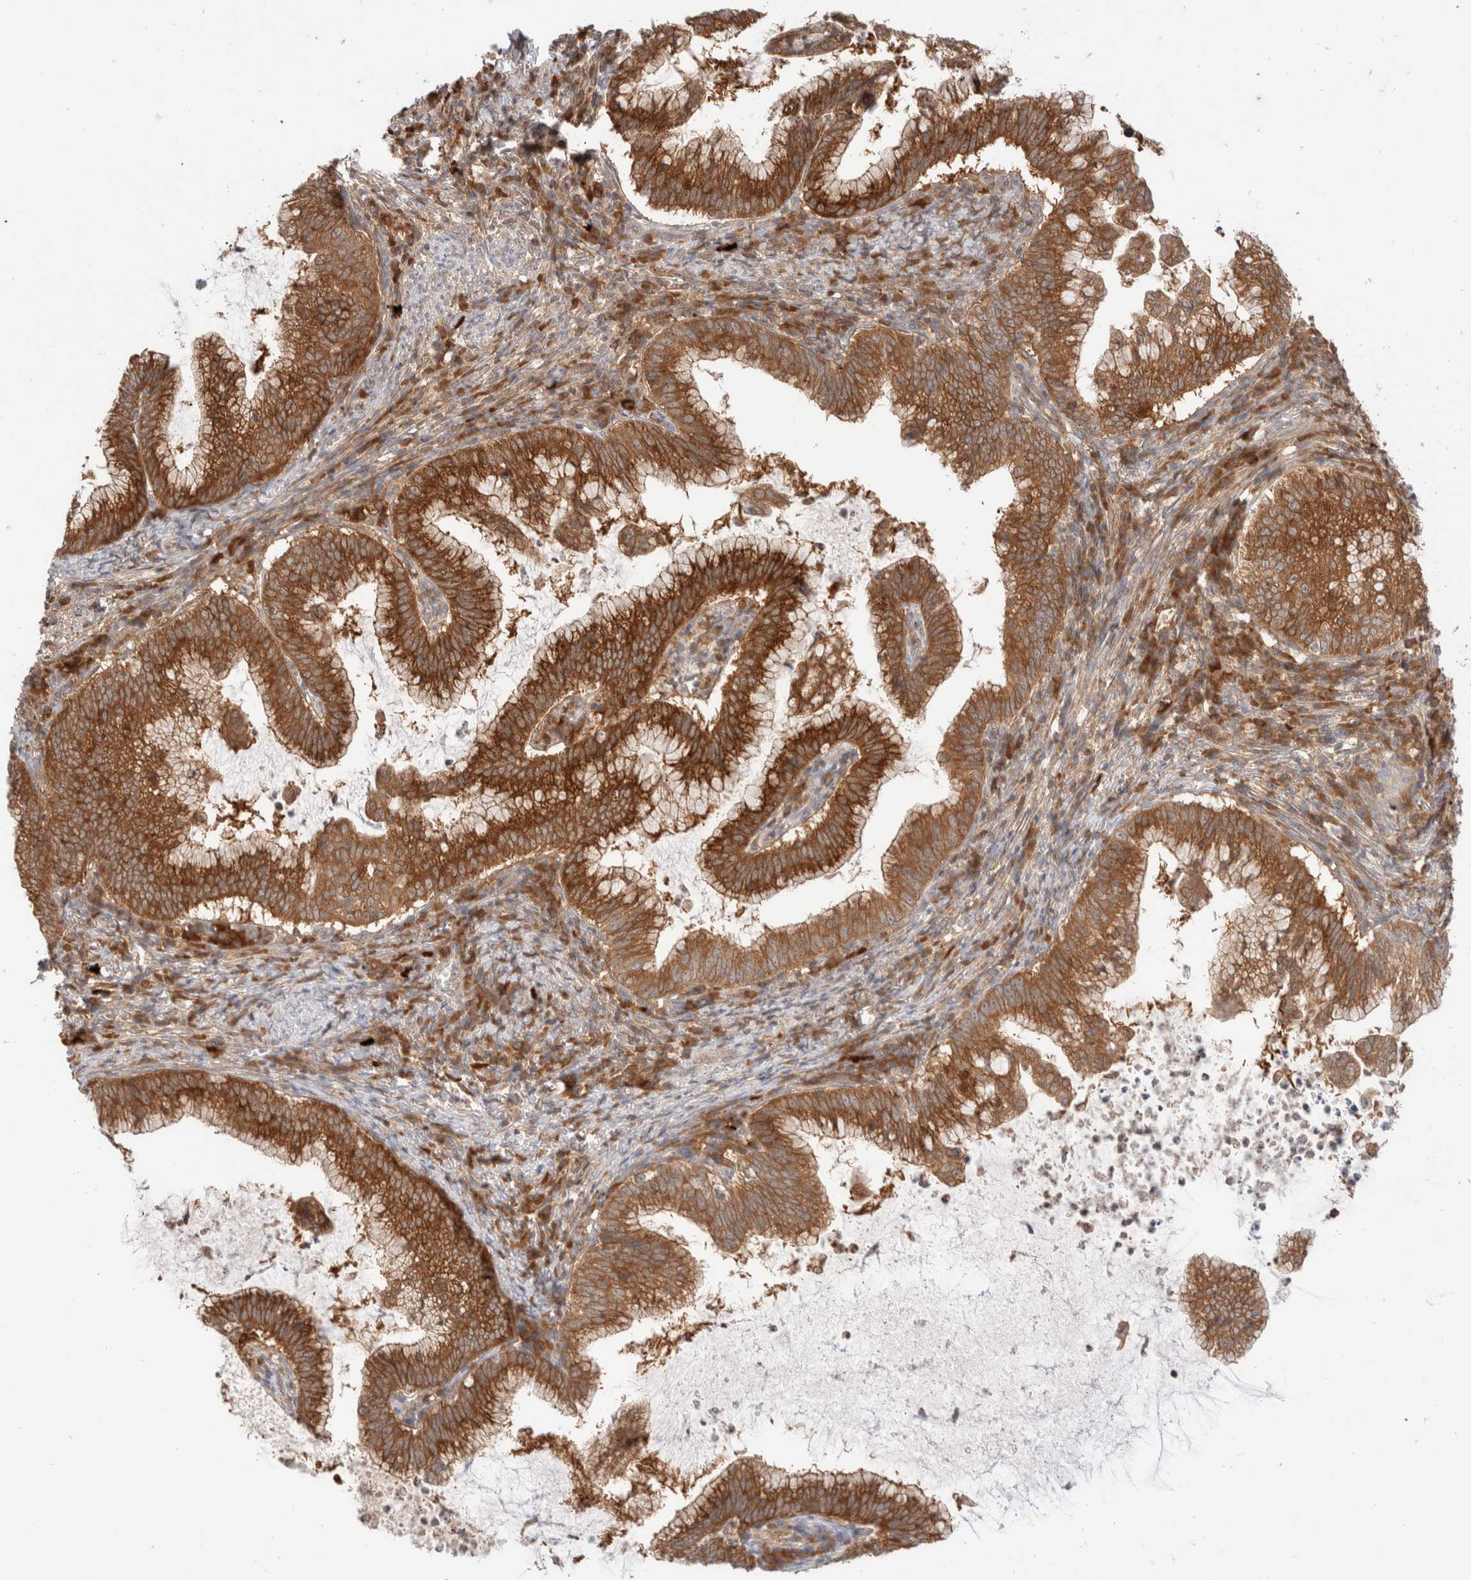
{"staining": {"intensity": "strong", "quantity": ">75%", "location": "cytoplasmic/membranous"}, "tissue": "cervical cancer", "cell_type": "Tumor cells", "image_type": "cancer", "snomed": [{"axis": "morphology", "description": "Adenocarcinoma, NOS"}, {"axis": "topography", "description": "Cervix"}], "caption": "This is an image of immunohistochemistry staining of cervical cancer (adenocarcinoma), which shows strong expression in the cytoplasmic/membranous of tumor cells.", "gene": "XKR4", "patient": {"sex": "female", "age": 36}}